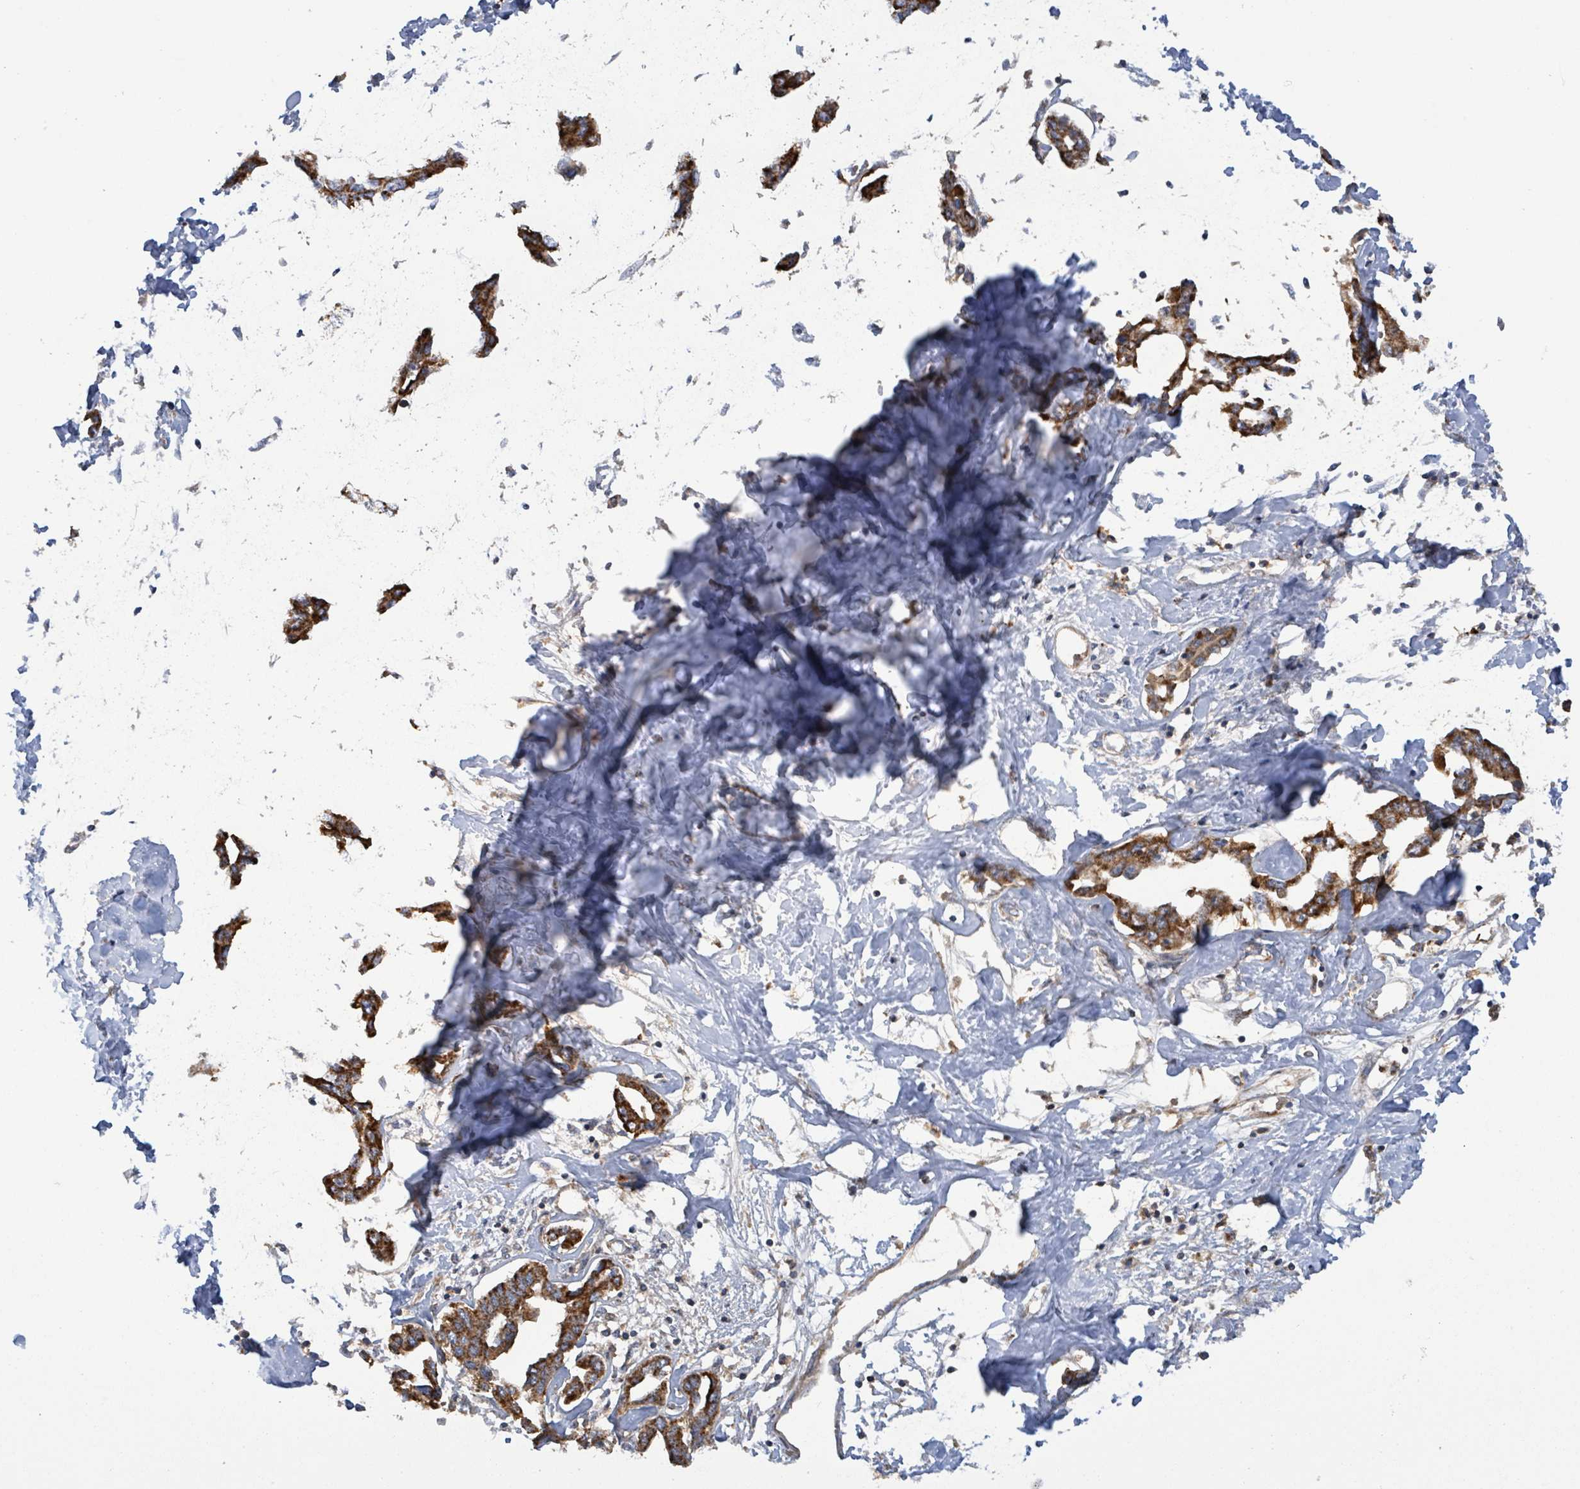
{"staining": {"intensity": "strong", "quantity": ">75%", "location": "cytoplasmic/membranous"}, "tissue": "liver cancer", "cell_type": "Tumor cells", "image_type": "cancer", "snomed": [{"axis": "morphology", "description": "Cholangiocarcinoma"}, {"axis": "topography", "description": "Liver"}], "caption": "High-magnification brightfield microscopy of cholangiocarcinoma (liver) stained with DAB (3,3'-diaminobenzidine) (brown) and counterstained with hematoxylin (blue). tumor cells exhibit strong cytoplasmic/membranous staining is appreciated in approximately>75% of cells.", "gene": "PLAAT1", "patient": {"sex": "male", "age": 59}}